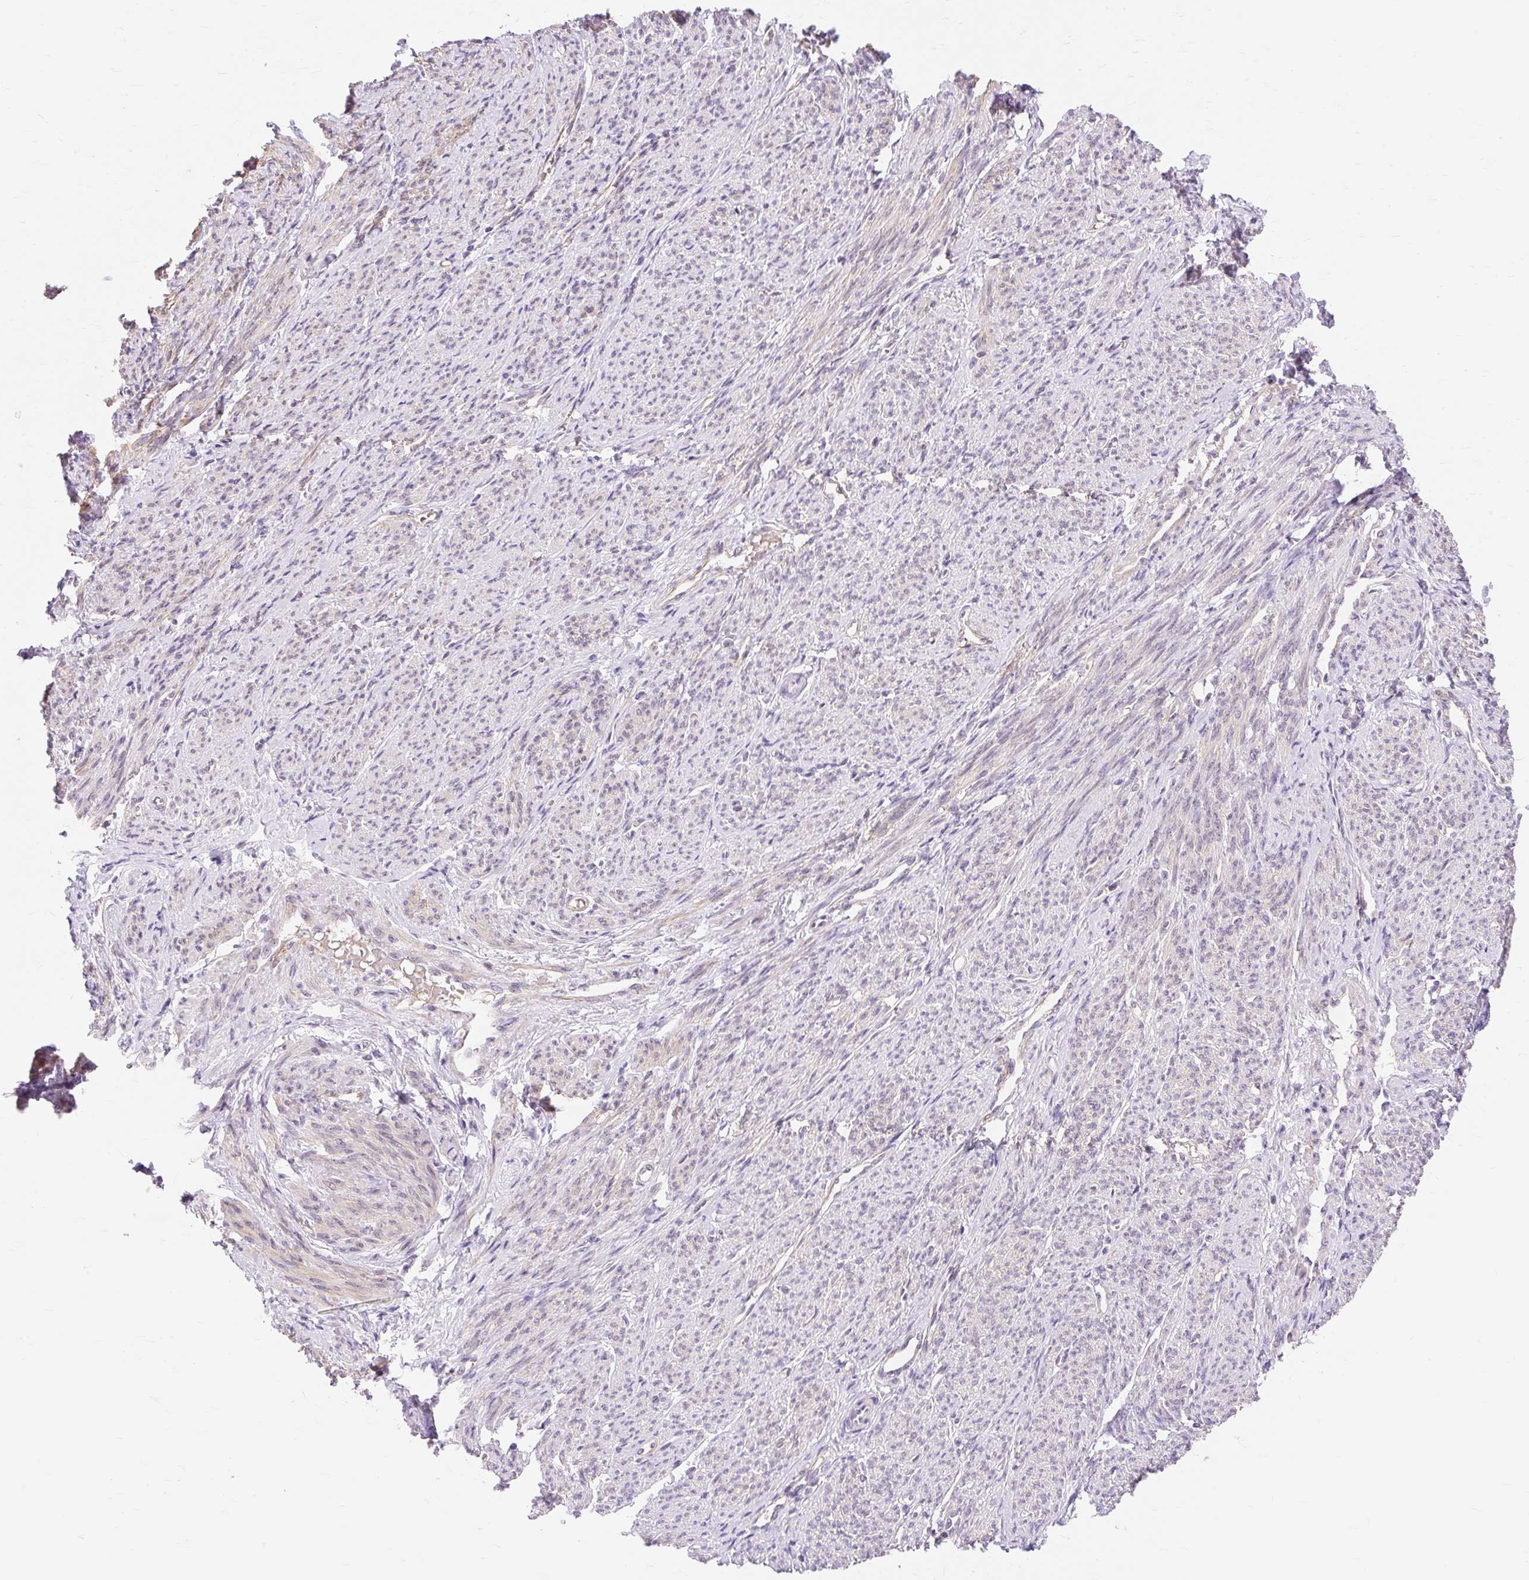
{"staining": {"intensity": "moderate", "quantity": "25%-75%", "location": "cytoplasmic/membranous,nuclear"}, "tissue": "smooth muscle", "cell_type": "Smooth muscle cells", "image_type": "normal", "snomed": [{"axis": "morphology", "description": "Normal tissue, NOS"}, {"axis": "topography", "description": "Smooth muscle"}], "caption": "The image exhibits staining of benign smooth muscle, revealing moderate cytoplasmic/membranous,nuclear protein staining (brown color) within smooth muscle cells.", "gene": "OBP2A", "patient": {"sex": "female", "age": 65}}